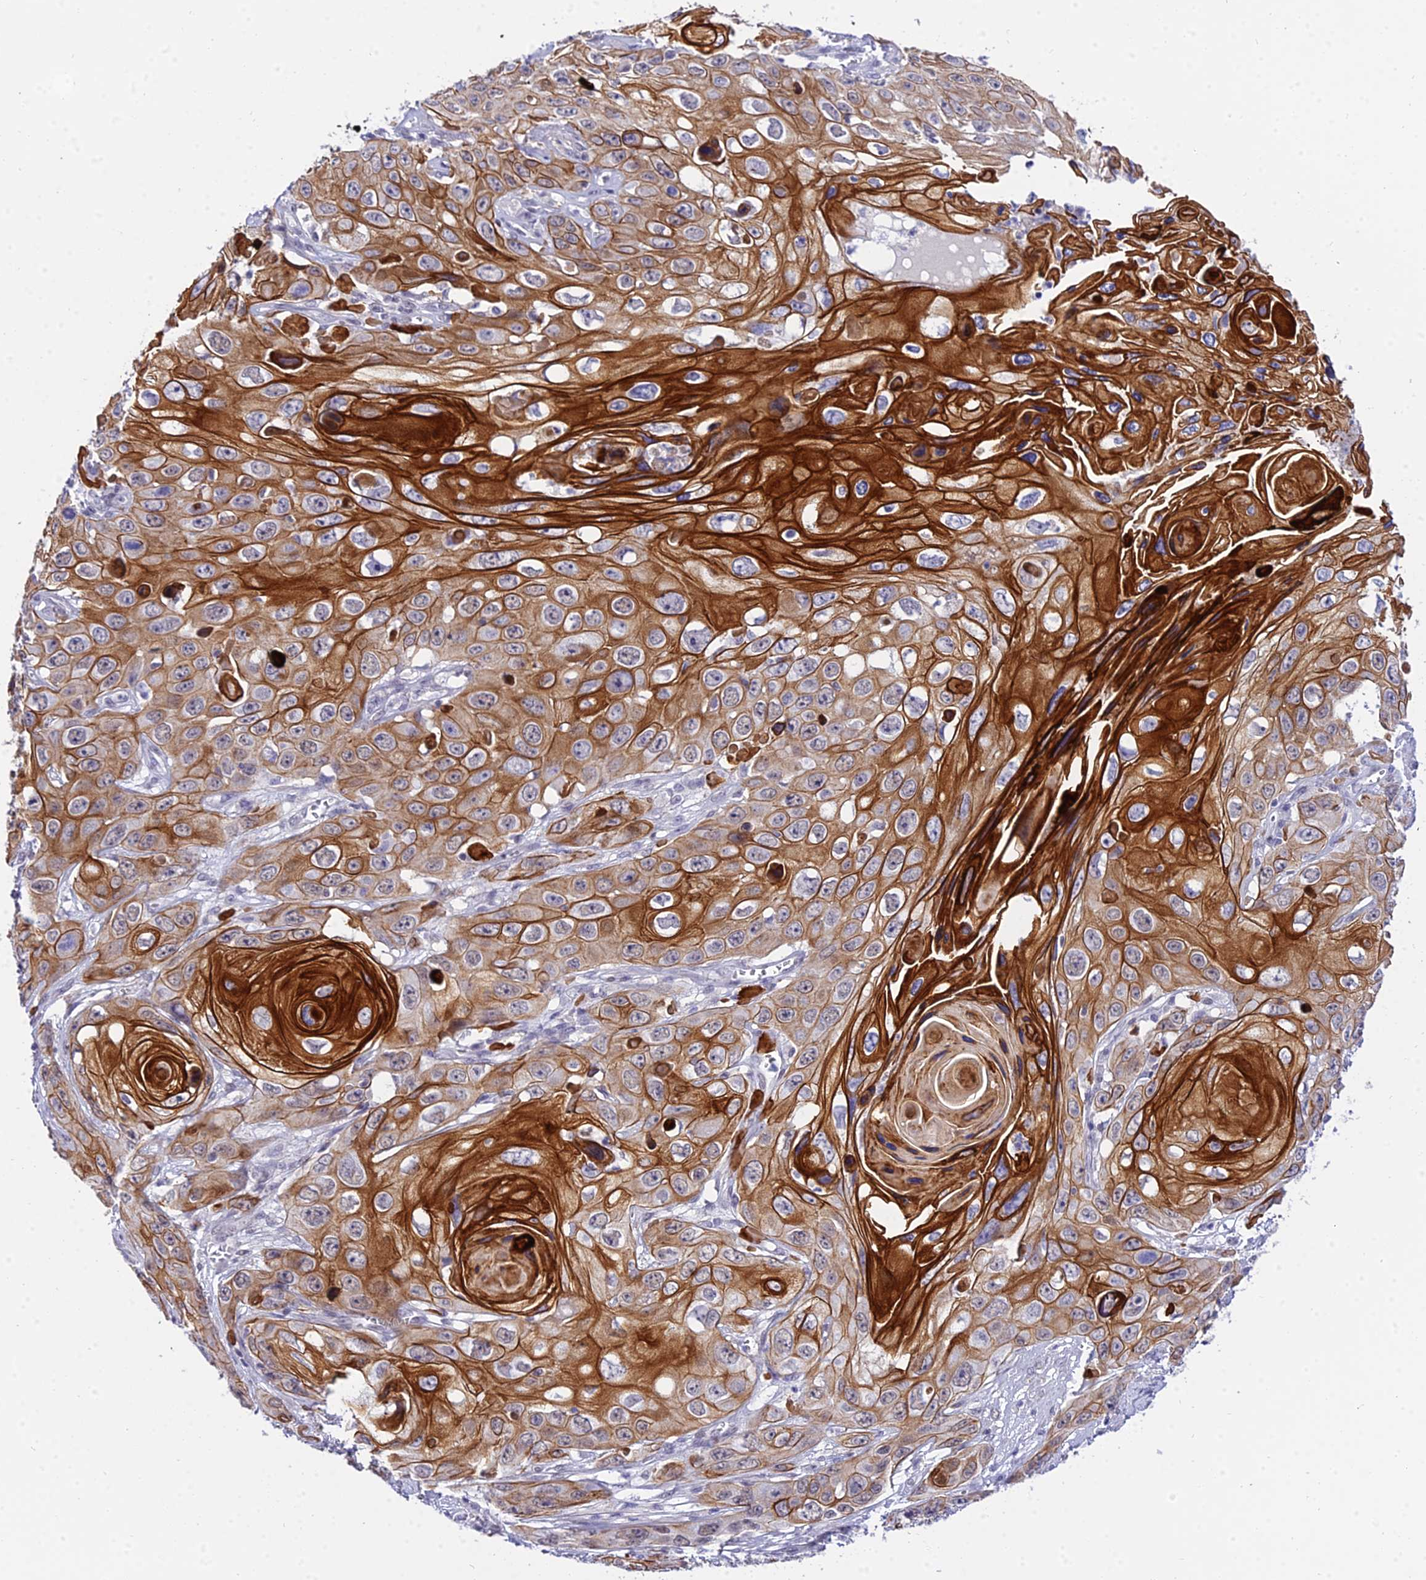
{"staining": {"intensity": "strong", "quantity": ">75%", "location": "cytoplasmic/membranous"}, "tissue": "skin cancer", "cell_type": "Tumor cells", "image_type": "cancer", "snomed": [{"axis": "morphology", "description": "Squamous cell carcinoma, NOS"}, {"axis": "topography", "description": "Skin"}], "caption": "Skin squamous cell carcinoma stained with a protein marker shows strong staining in tumor cells.", "gene": "ZNF628", "patient": {"sex": "male", "age": 55}}